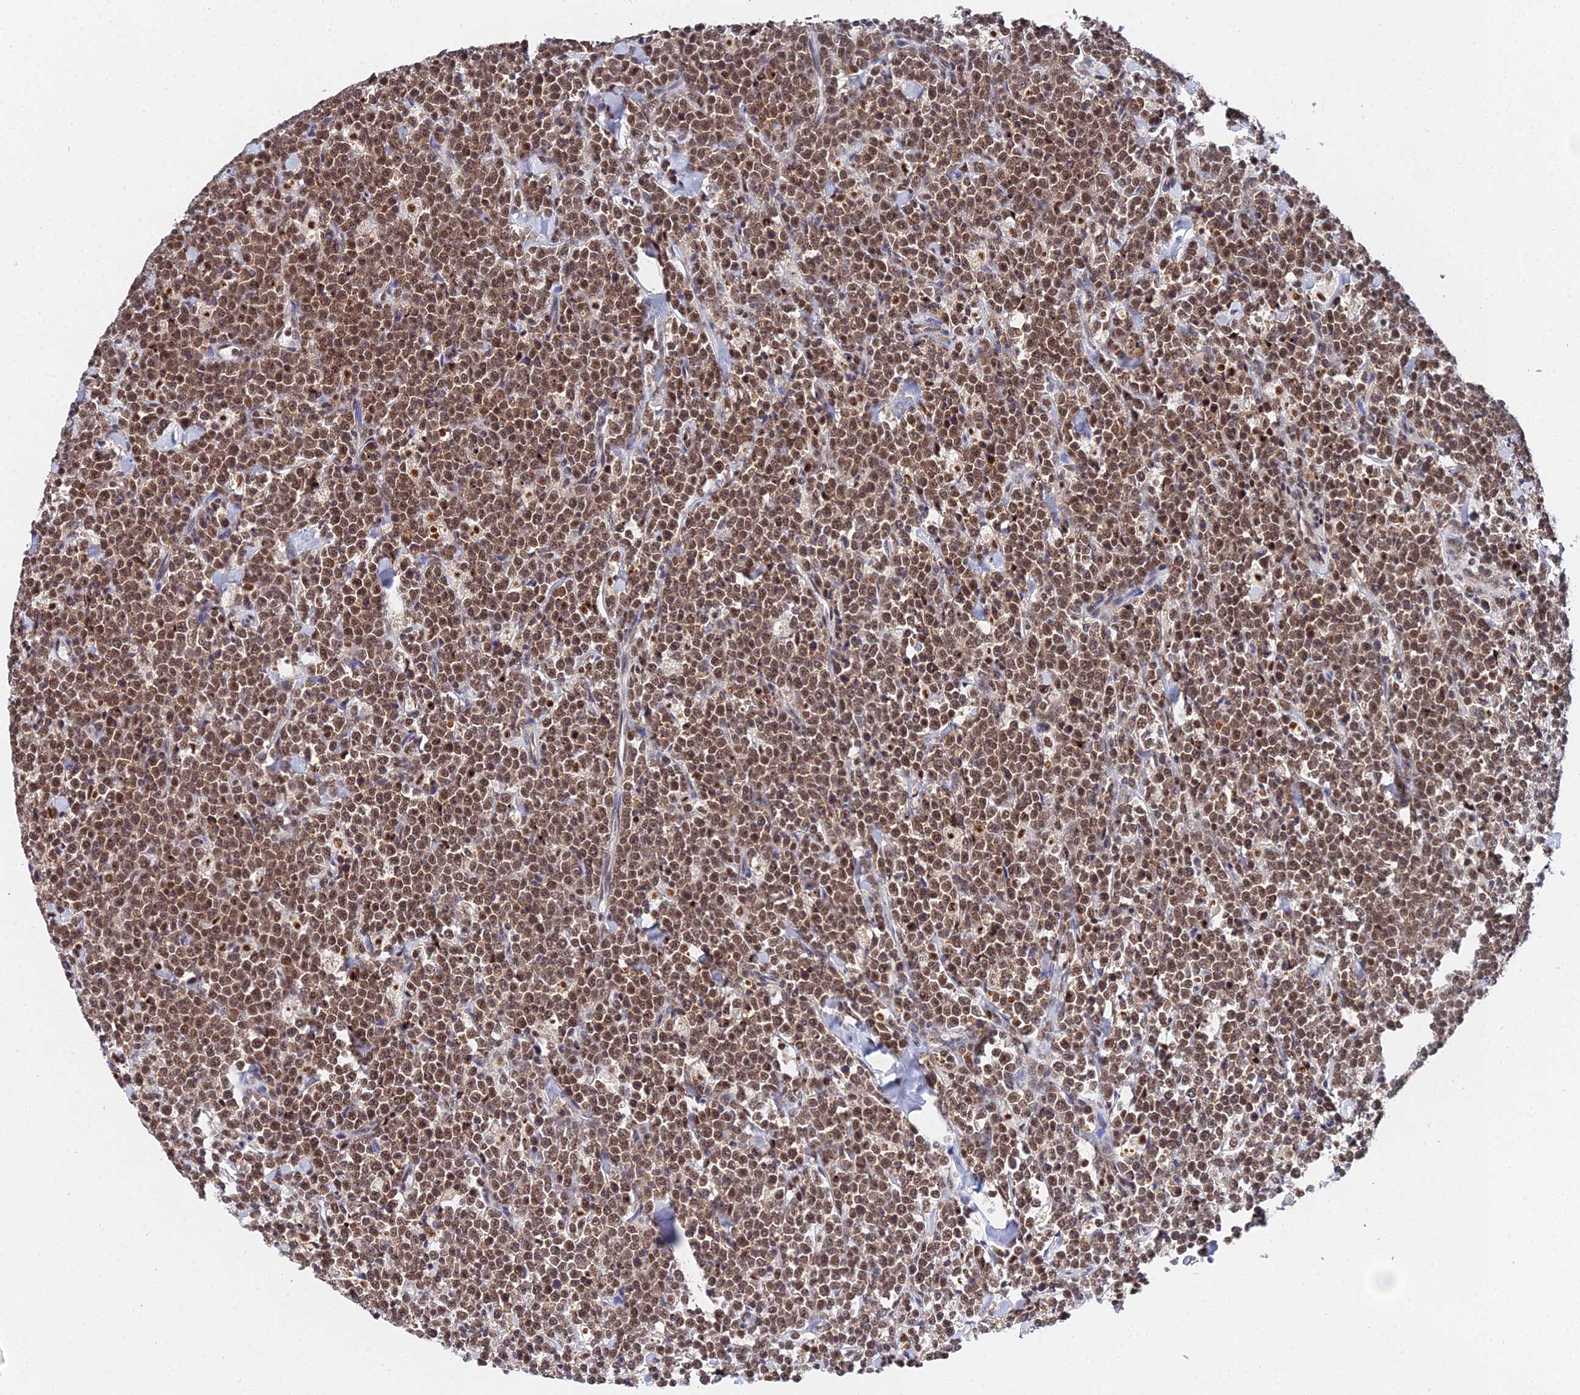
{"staining": {"intensity": "strong", "quantity": ">75%", "location": "nuclear"}, "tissue": "lymphoma", "cell_type": "Tumor cells", "image_type": "cancer", "snomed": [{"axis": "morphology", "description": "Malignant lymphoma, non-Hodgkin's type, High grade"}, {"axis": "topography", "description": "Small intestine"}], "caption": "This micrograph exhibits lymphoma stained with immunohistochemistry to label a protein in brown. The nuclear of tumor cells show strong positivity for the protein. Nuclei are counter-stained blue.", "gene": "MAGOHB", "patient": {"sex": "male", "age": 8}}